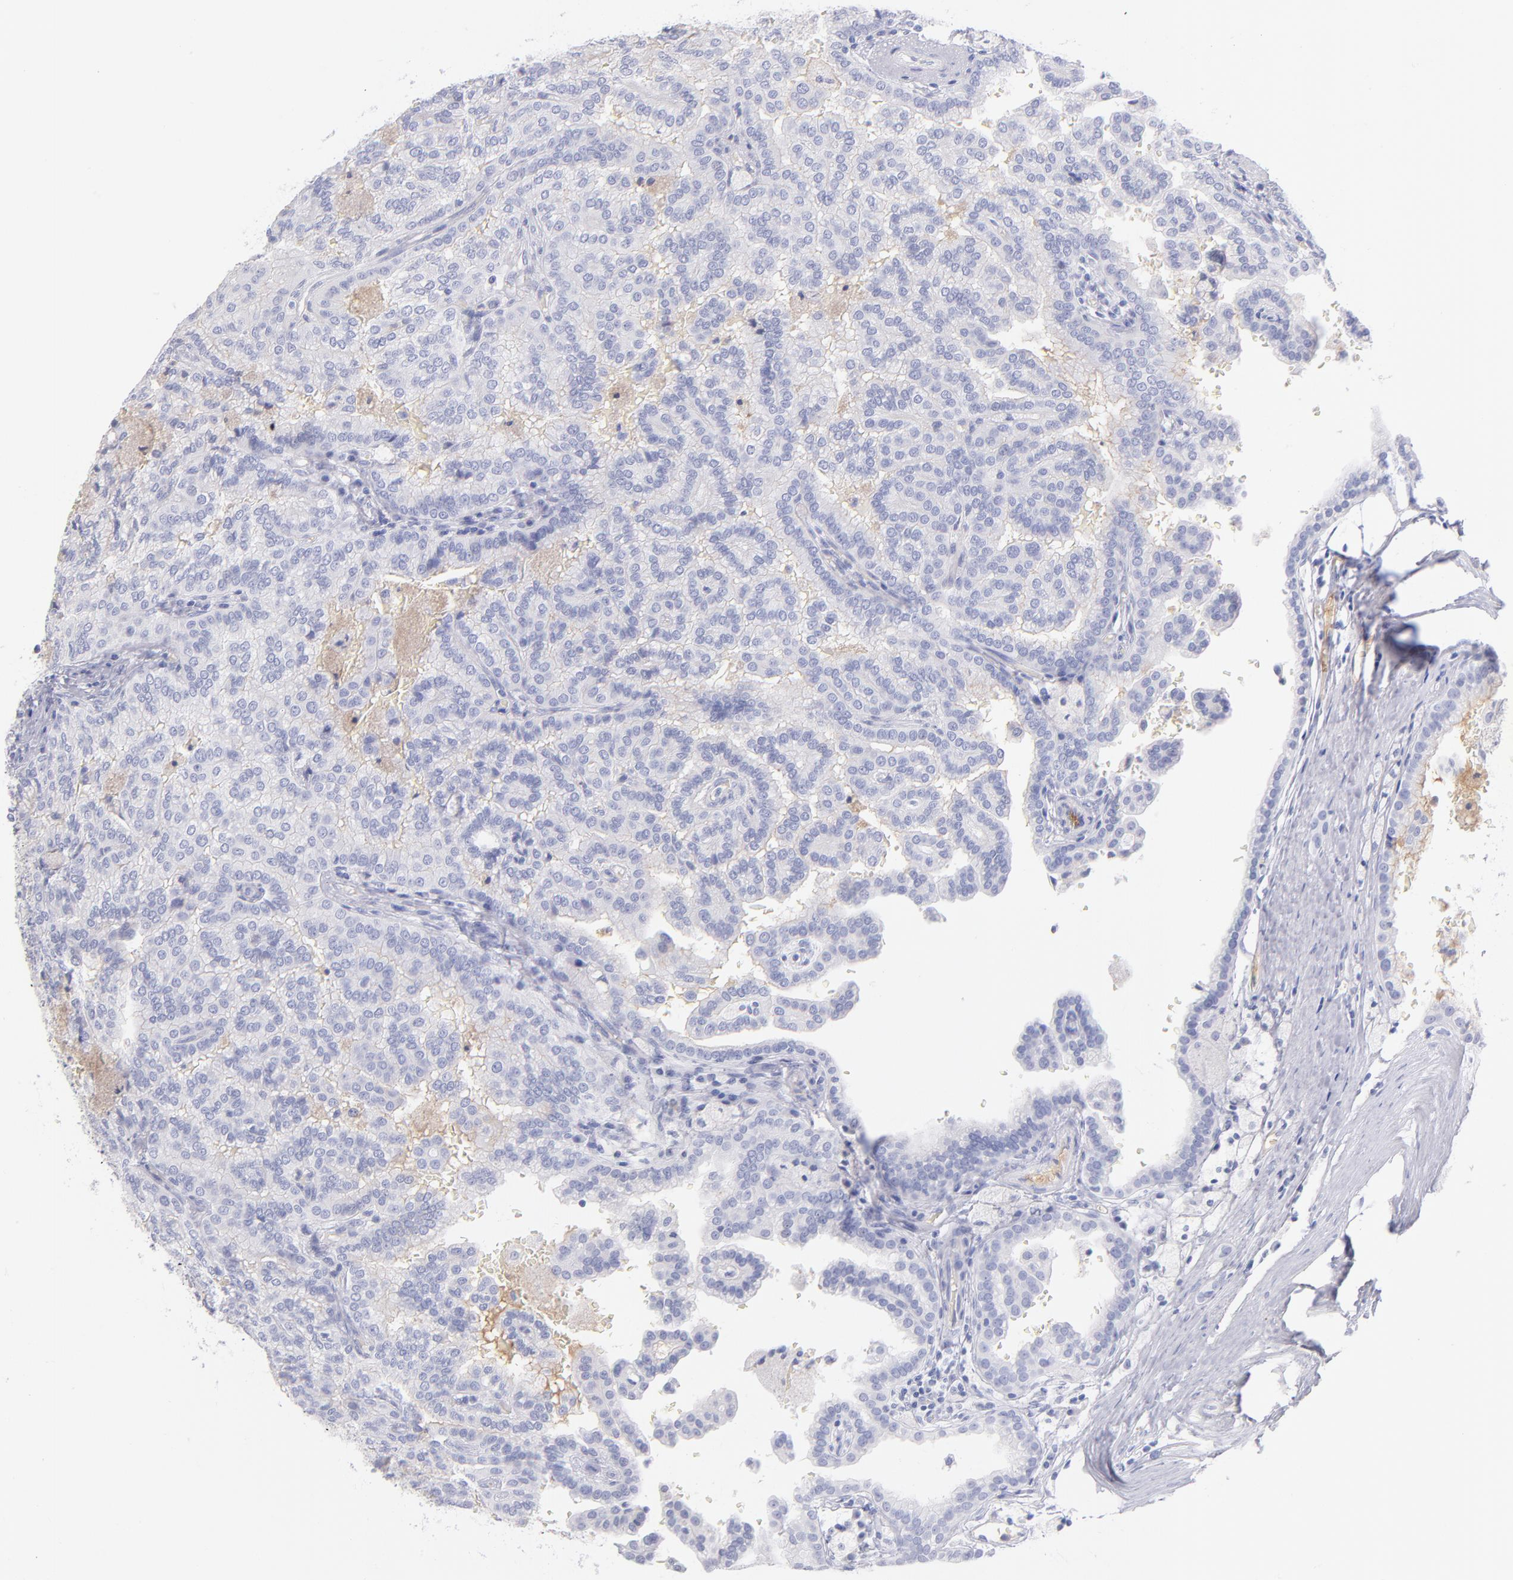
{"staining": {"intensity": "negative", "quantity": "none", "location": "none"}, "tissue": "renal cancer", "cell_type": "Tumor cells", "image_type": "cancer", "snomed": [{"axis": "morphology", "description": "Adenocarcinoma, NOS"}, {"axis": "topography", "description": "Kidney"}], "caption": "DAB (3,3'-diaminobenzidine) immunohistochemical staining of human renal adenocarcinoma shows no significant expression in tumor cells.", "gene": "HP", "patient": {"sex": "male", "age": 61}}